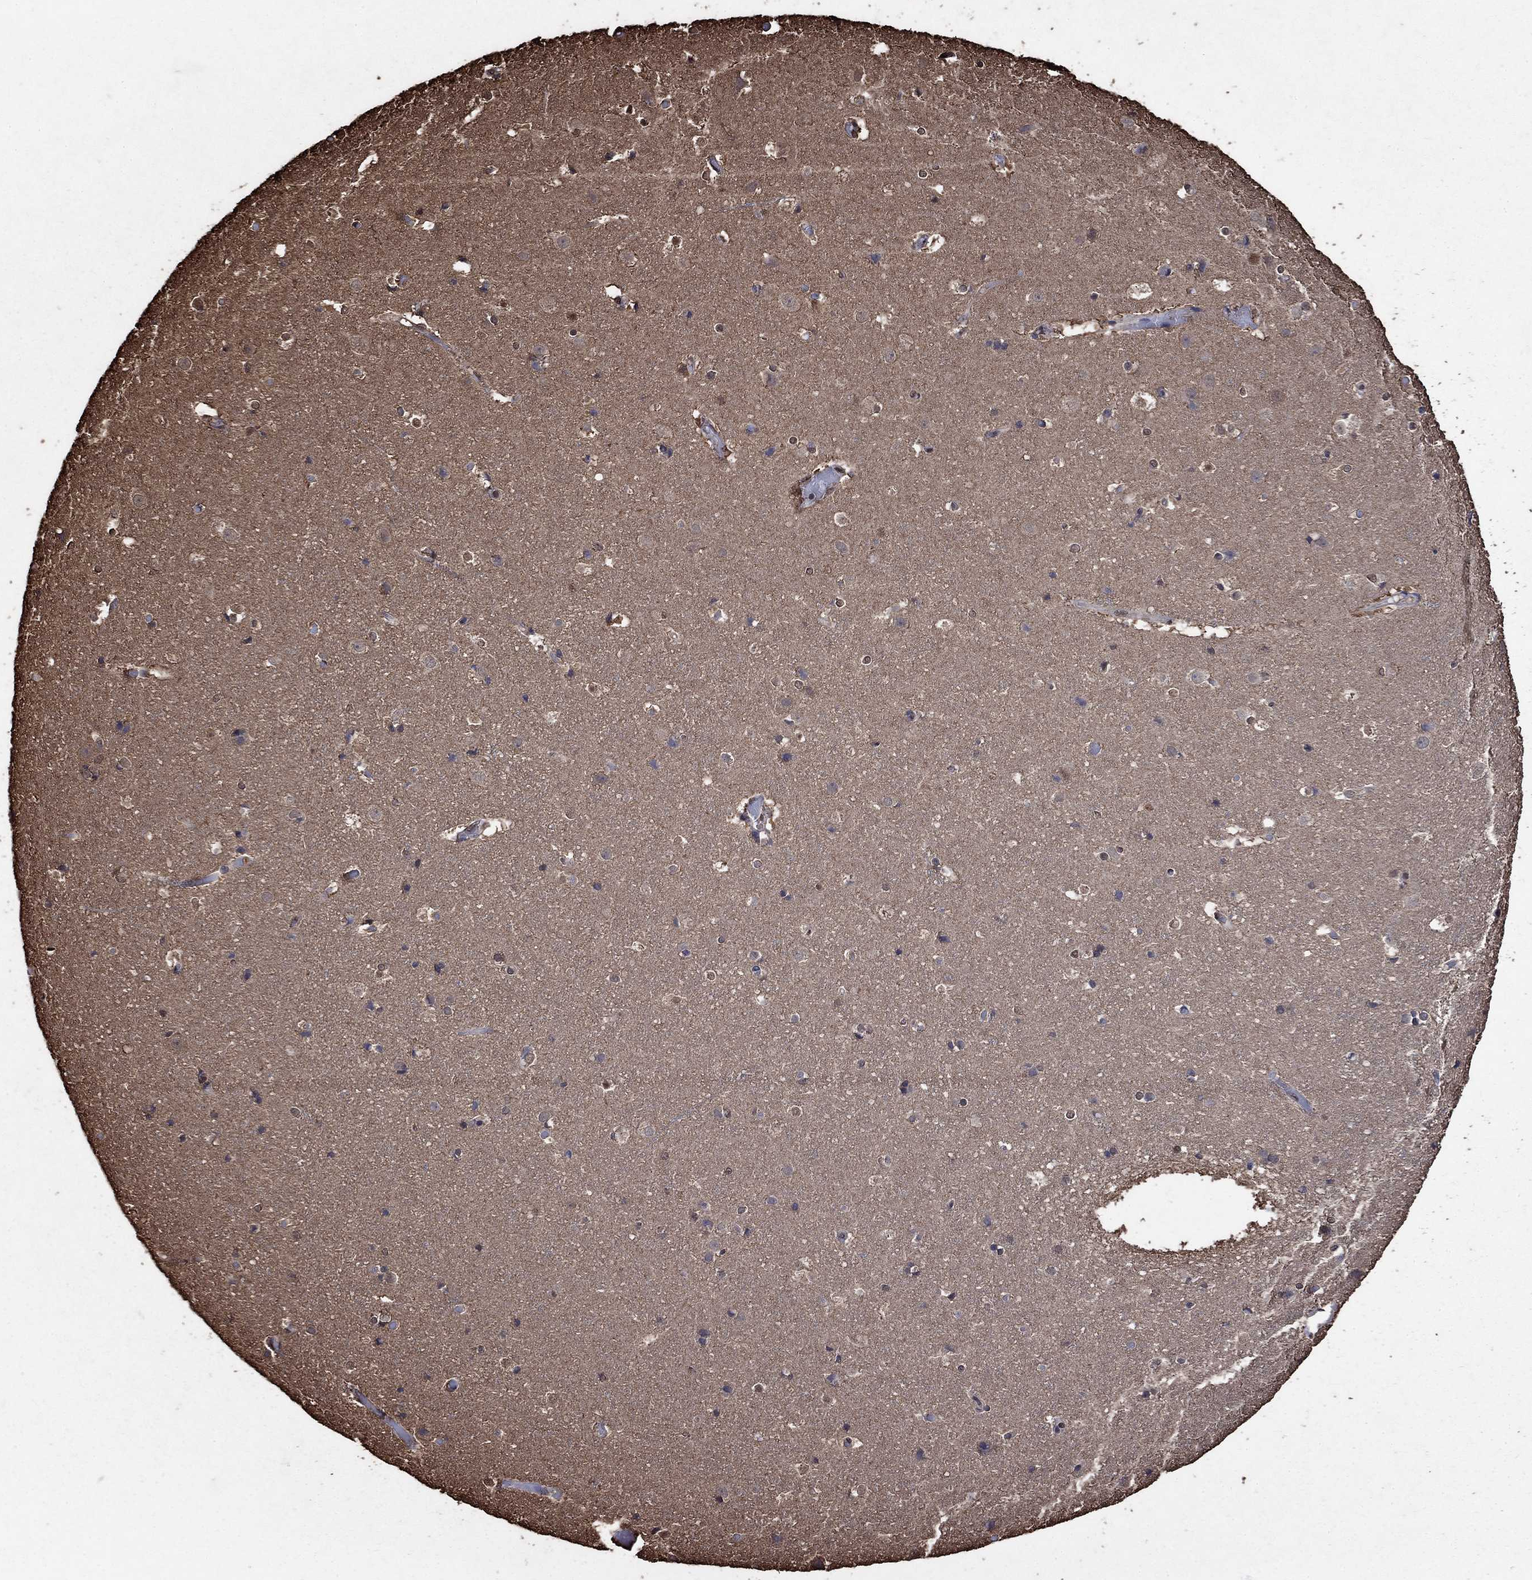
{"staining": {"intensity": "negative", "quantity": "none", "location": "none"}, "tissue": "cerebral cortex", "cell_type": "Endothelial cells", "image_type": "normal", "snomed": [{"axis": "morphology", "description": "Normal tissue, NOS"}, {"axis": "topography", "description": "Cerebral cortex"}], "caption": "Cerebral cortex stained for a protein using immunohistochemistry reveals no positivity endothelial cells.", "gene": "GAPDH", "patient": {"sex": "female", "age": 52}}